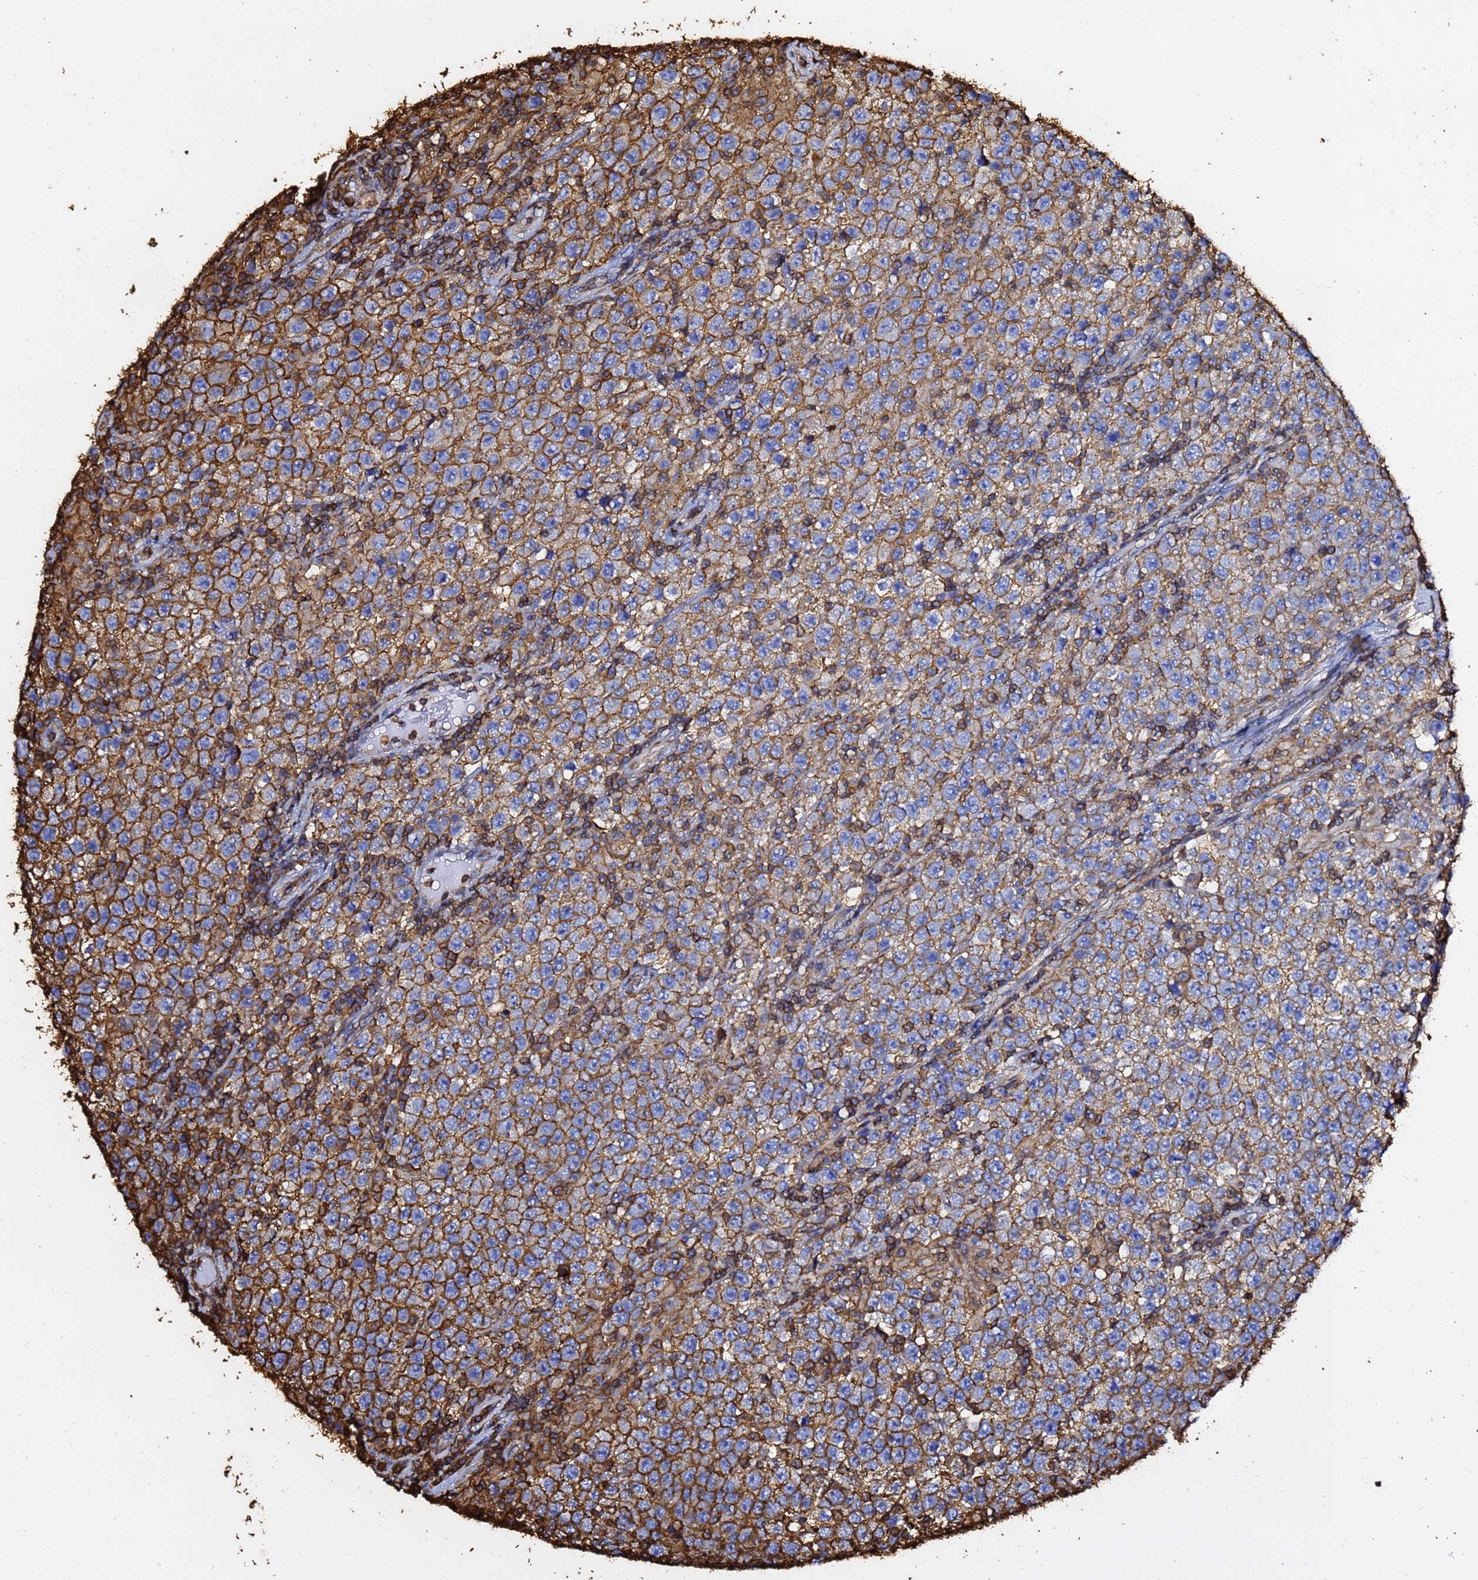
{"staining": {"intensity": "strong", "quantity": ">75%", "location": "cytoplasmic/membranous"}, "tissue": "testis cancer", "cell_type": "Tumor cells", "image_type": "cancer", "snomed": [{"axis": "morphology", "description": "Seminoma, NOS"}, {"axis": "morphology", "description": "Carcinoma, Embryonal, NOS"}, {"axis": "topography", "description": "Testis"}], "caption": "Immunohistochemical staining of human testis cancer demonstrates high levels of strong cytoplasmic/membranous protein expression in approximately >75% of tumor cells.", "gene": "ACTB", "patient": {"sex": "male", "age": 41}}